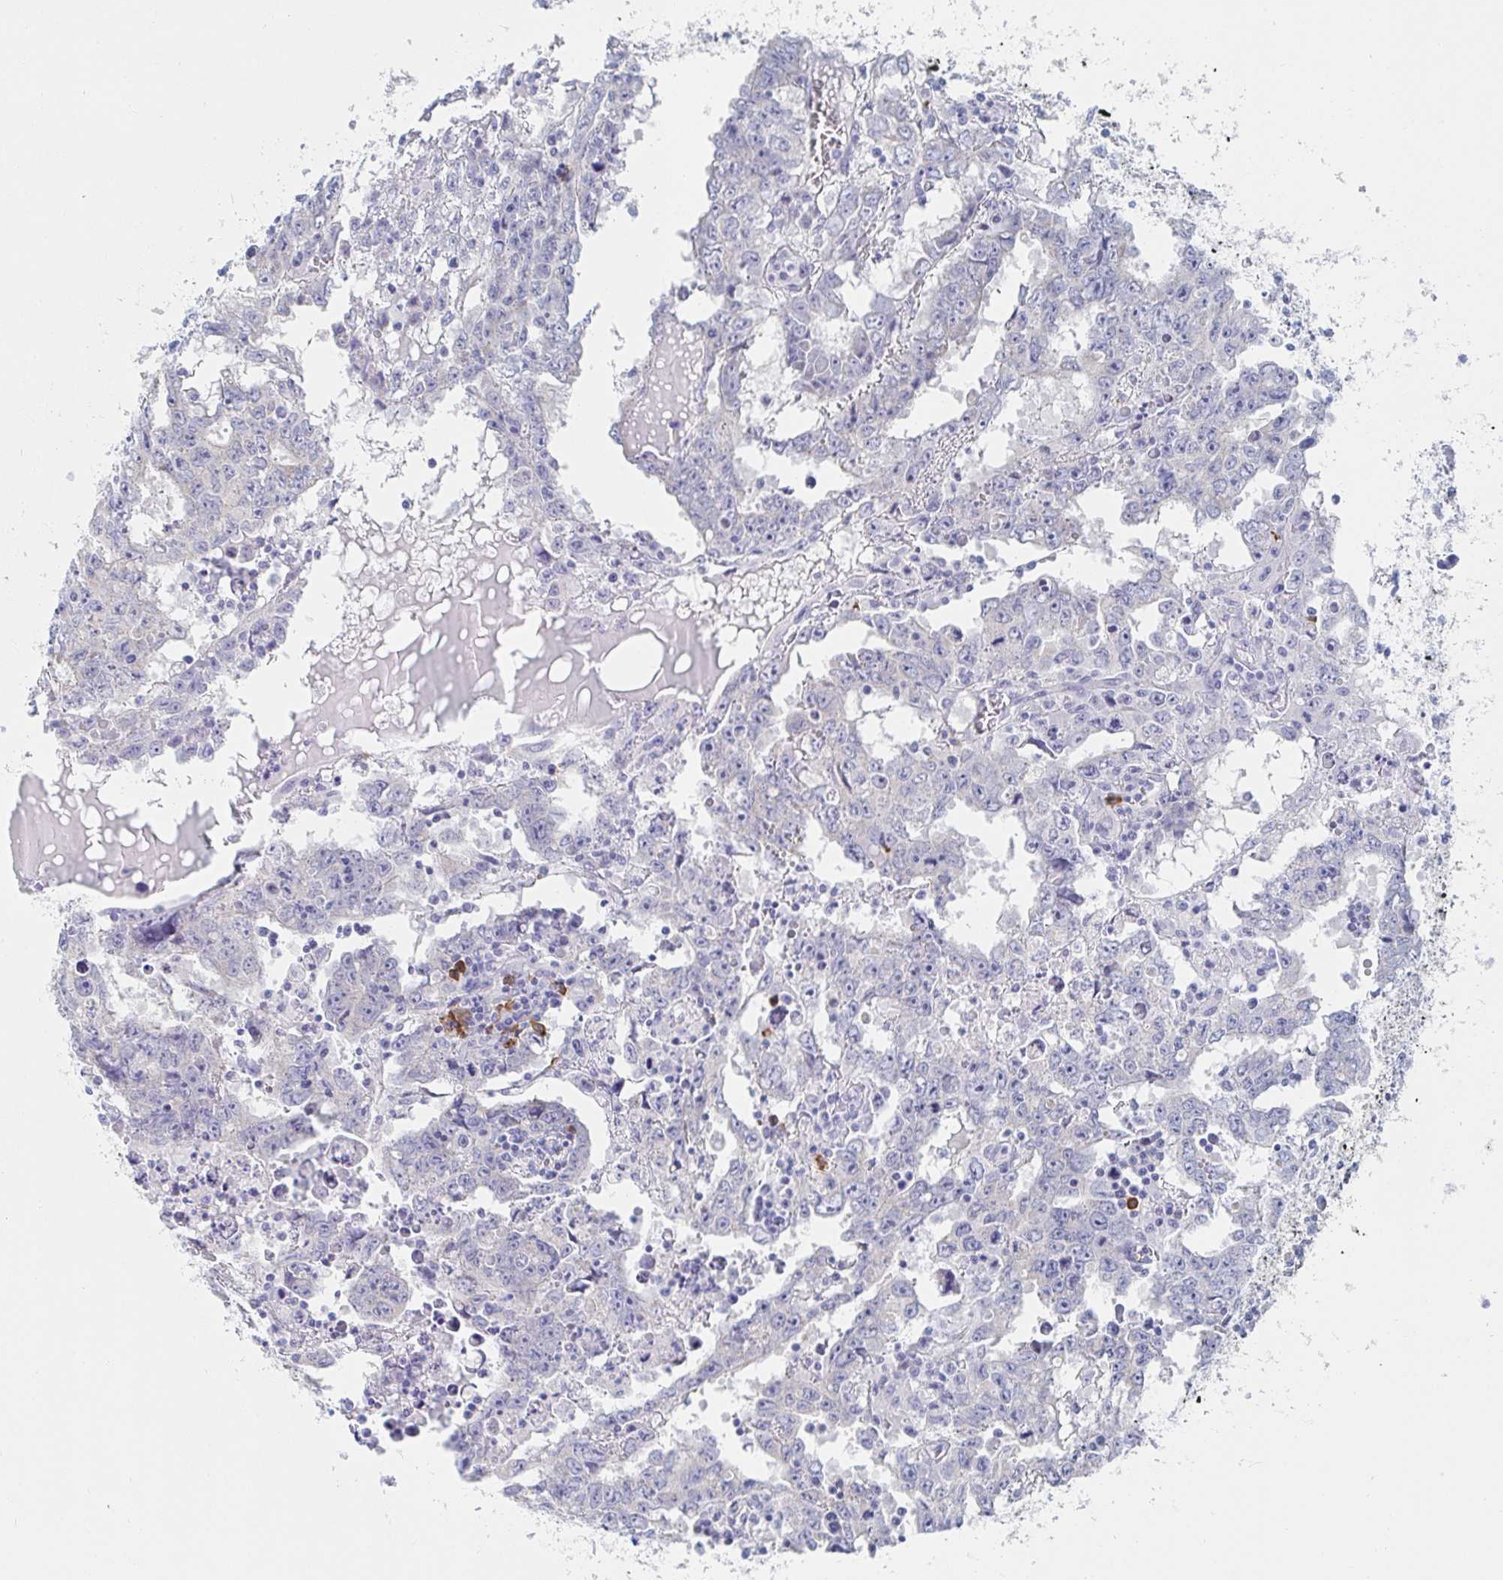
{"staining": {"intensity": "negative", "quantity": "none", "location": "none"}, "tissue": "testis cancer", "cell_type": "Tumor cells", "image_type": "cancer", "snomed": [{"axis": "morphology", "description": "Carcinoma, Embryonal, NOS"}, {"axis": "topography", "description": "Testis"}], "caption": "Testis embryonal carcinoma was stained to show a protein in brown. There is no significant positivity in tumor cells.", "gene": "PACSIN1", "patient": {"sex": "male", "age": 22}}